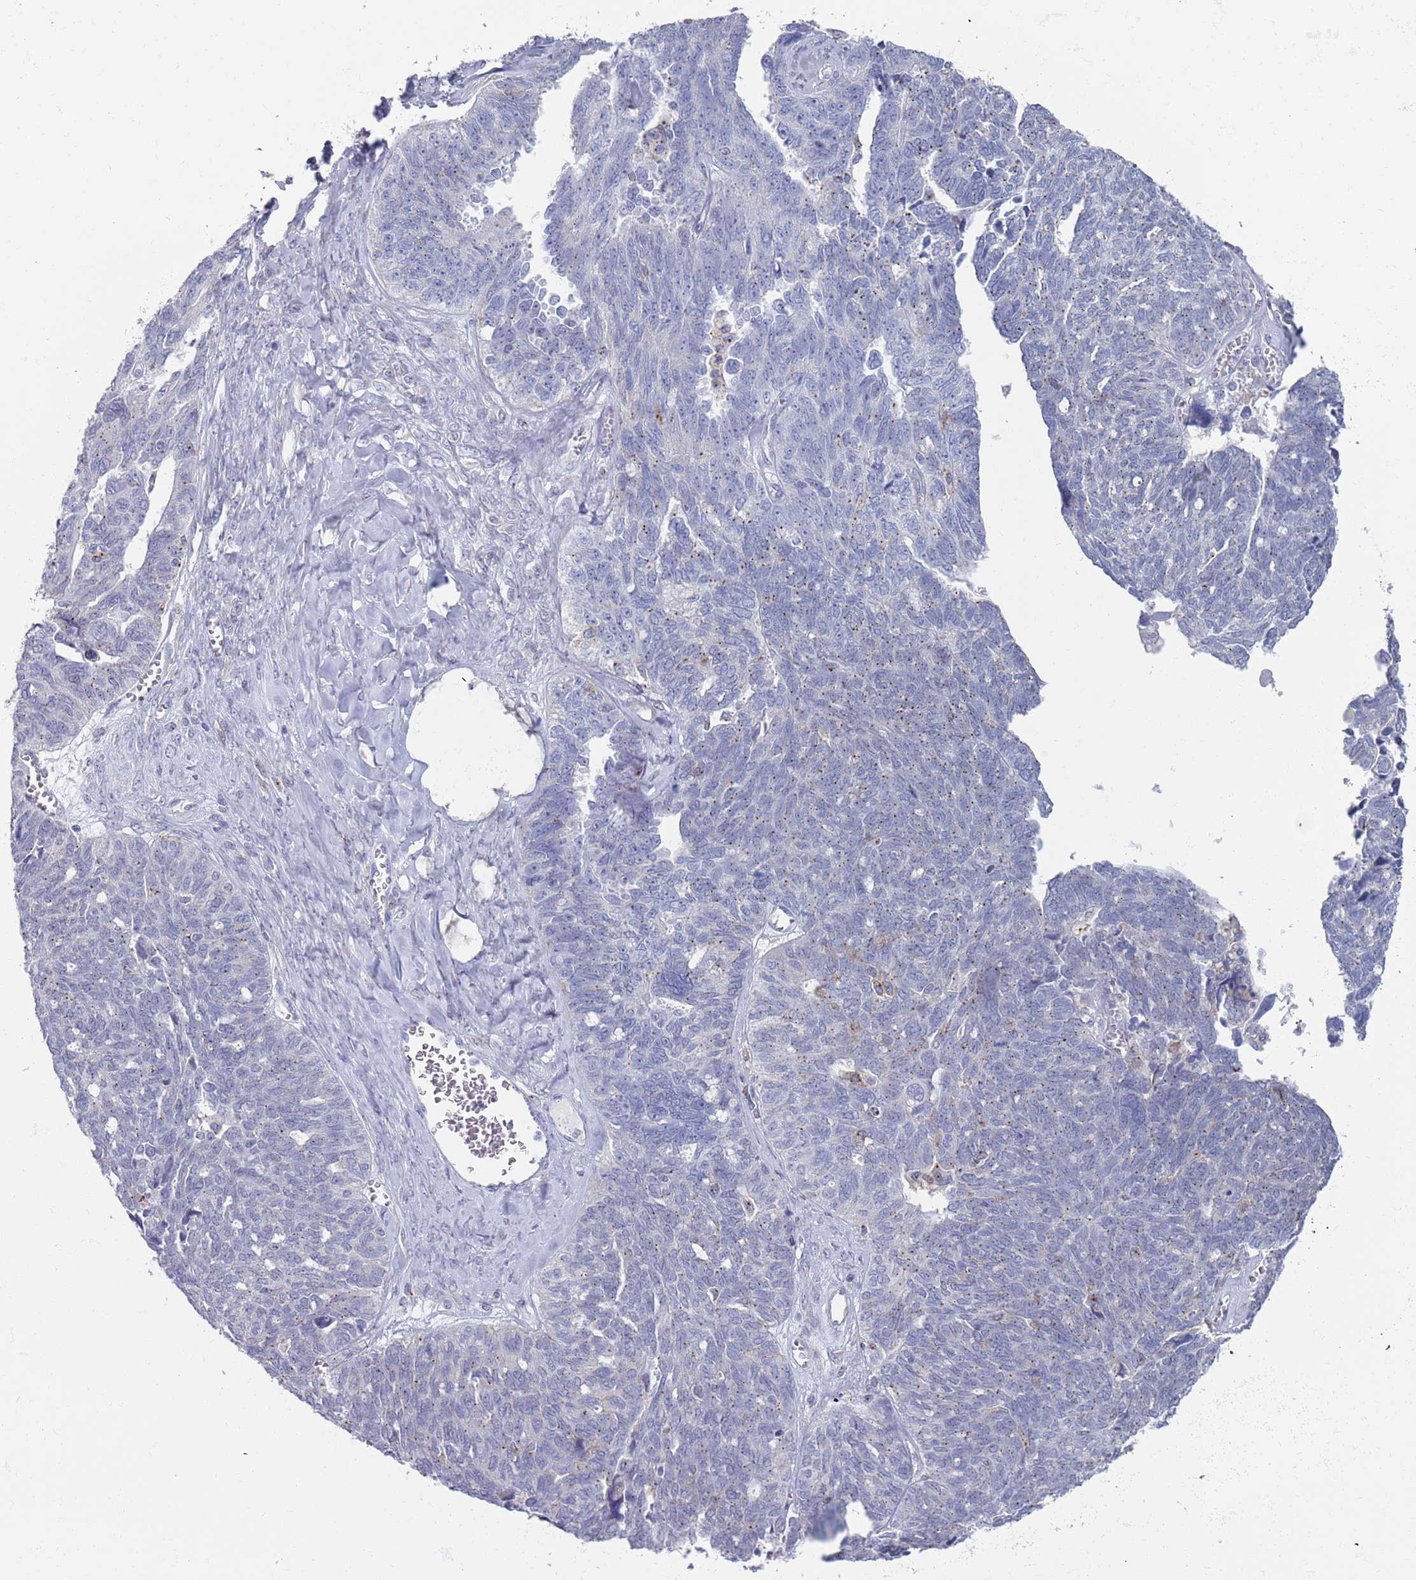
{"staining": {"intensity": "negative", "quantity": "none", "location": "none"}, "tissue": "ovarian cancer", "cell_type": "Tumor cells", "image_type": "cancer", "snomed": [{"axis": "morphology", "description": "Cystadenocarcinoma, serous, NOS"}, {"axis": "topography", "description": "Ovary"}], "caption": "The histopathology image reveals no significant expression in tumor cells of ovarian cancer (serous cystadenocarcinoma).", "gene": "MAT1A", "patient": {"sex": "female", "age": 79}}